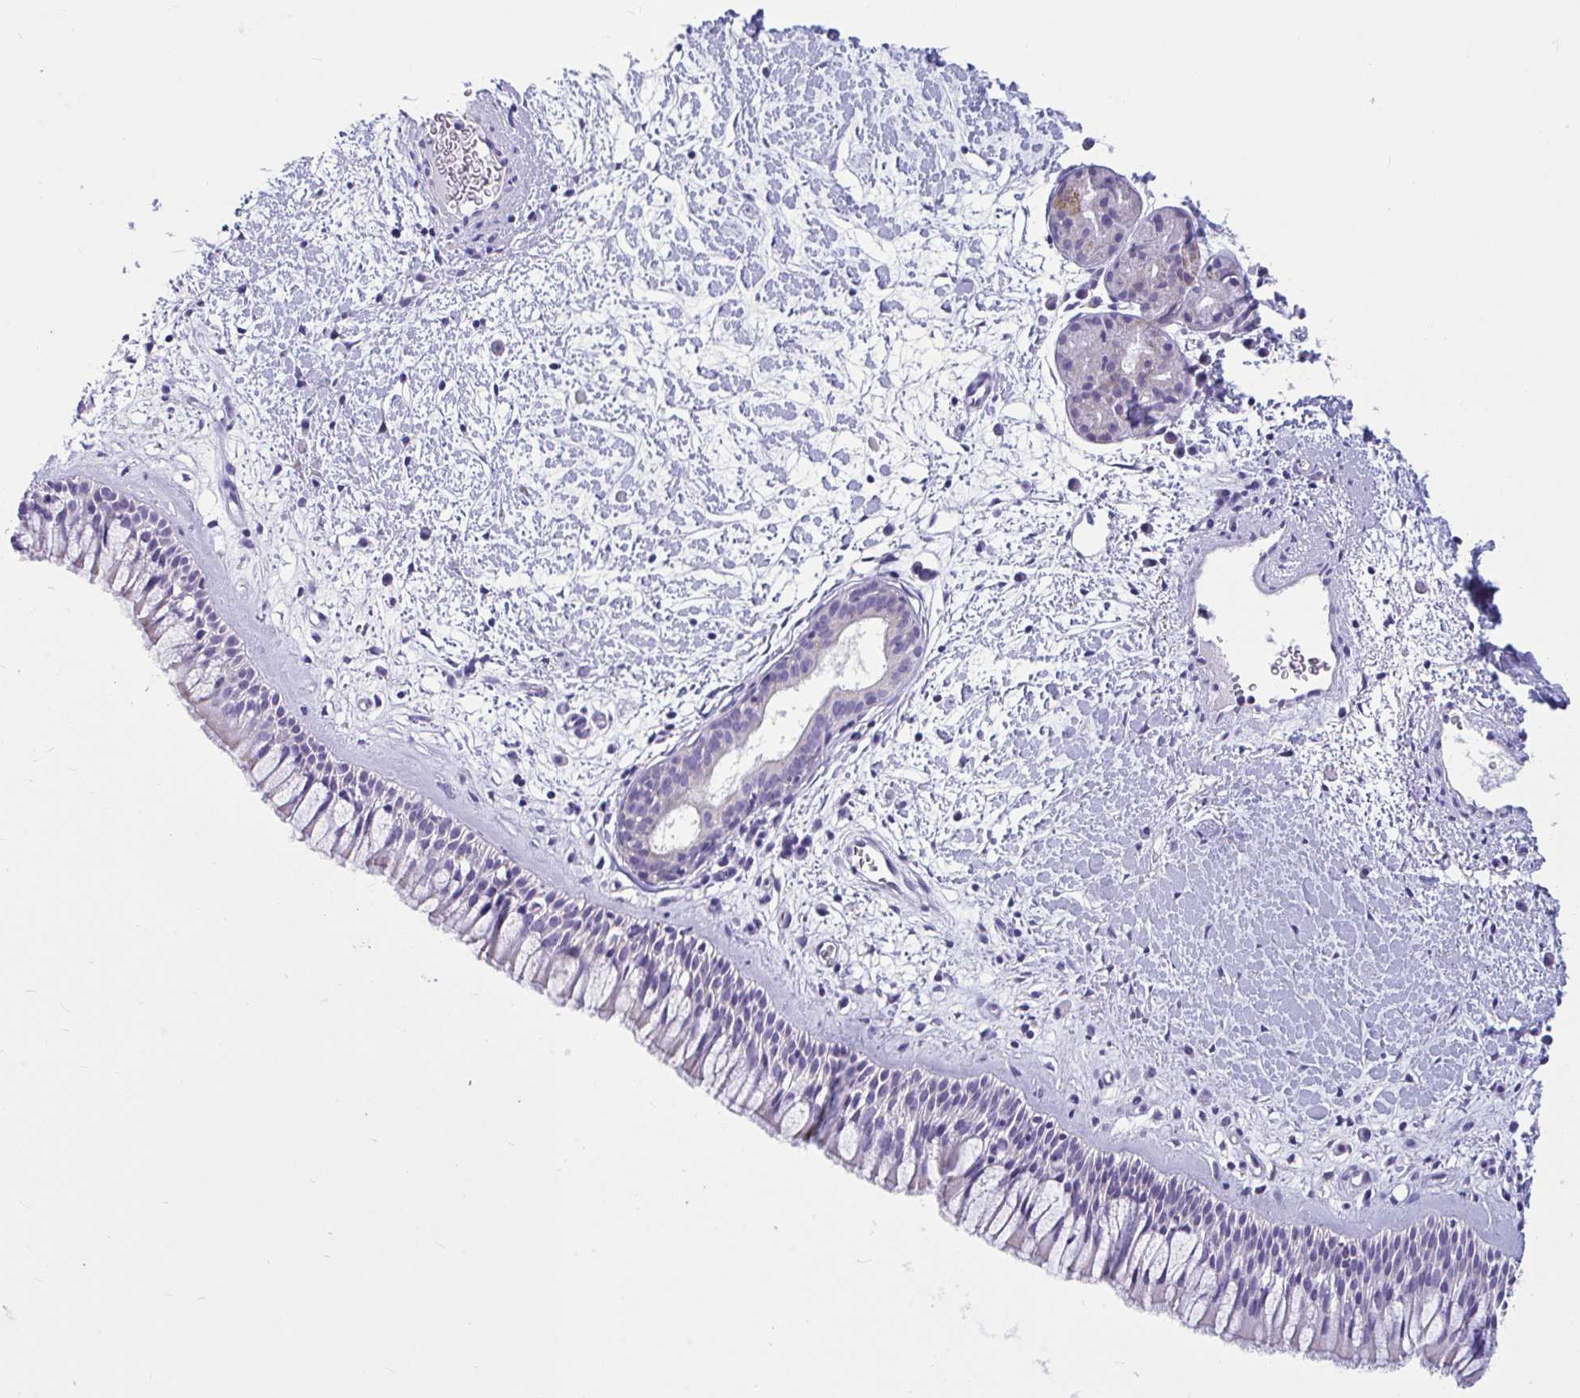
{"staining": {"intensity": "negative", "quantity": "none", "location": "none"}, "tissue": "nasopharynx", "cell_type": "Respiratory epithelial cells", "image_type": "normal", "snomed": [{"axis": "morphology", "description": "Normal tissue, NOS"}, {"axis": "topography", "description": "Nasopharynx"}], "caption": "DAB (3,3'-diaminobenzidine) immunohistochemical staining of unremarkable nasopharynx demonstrates no significant positivity in respiratory epithelial cells.", "gene": "OR13A1", "patient": {"sex": "male", "age": 65}}